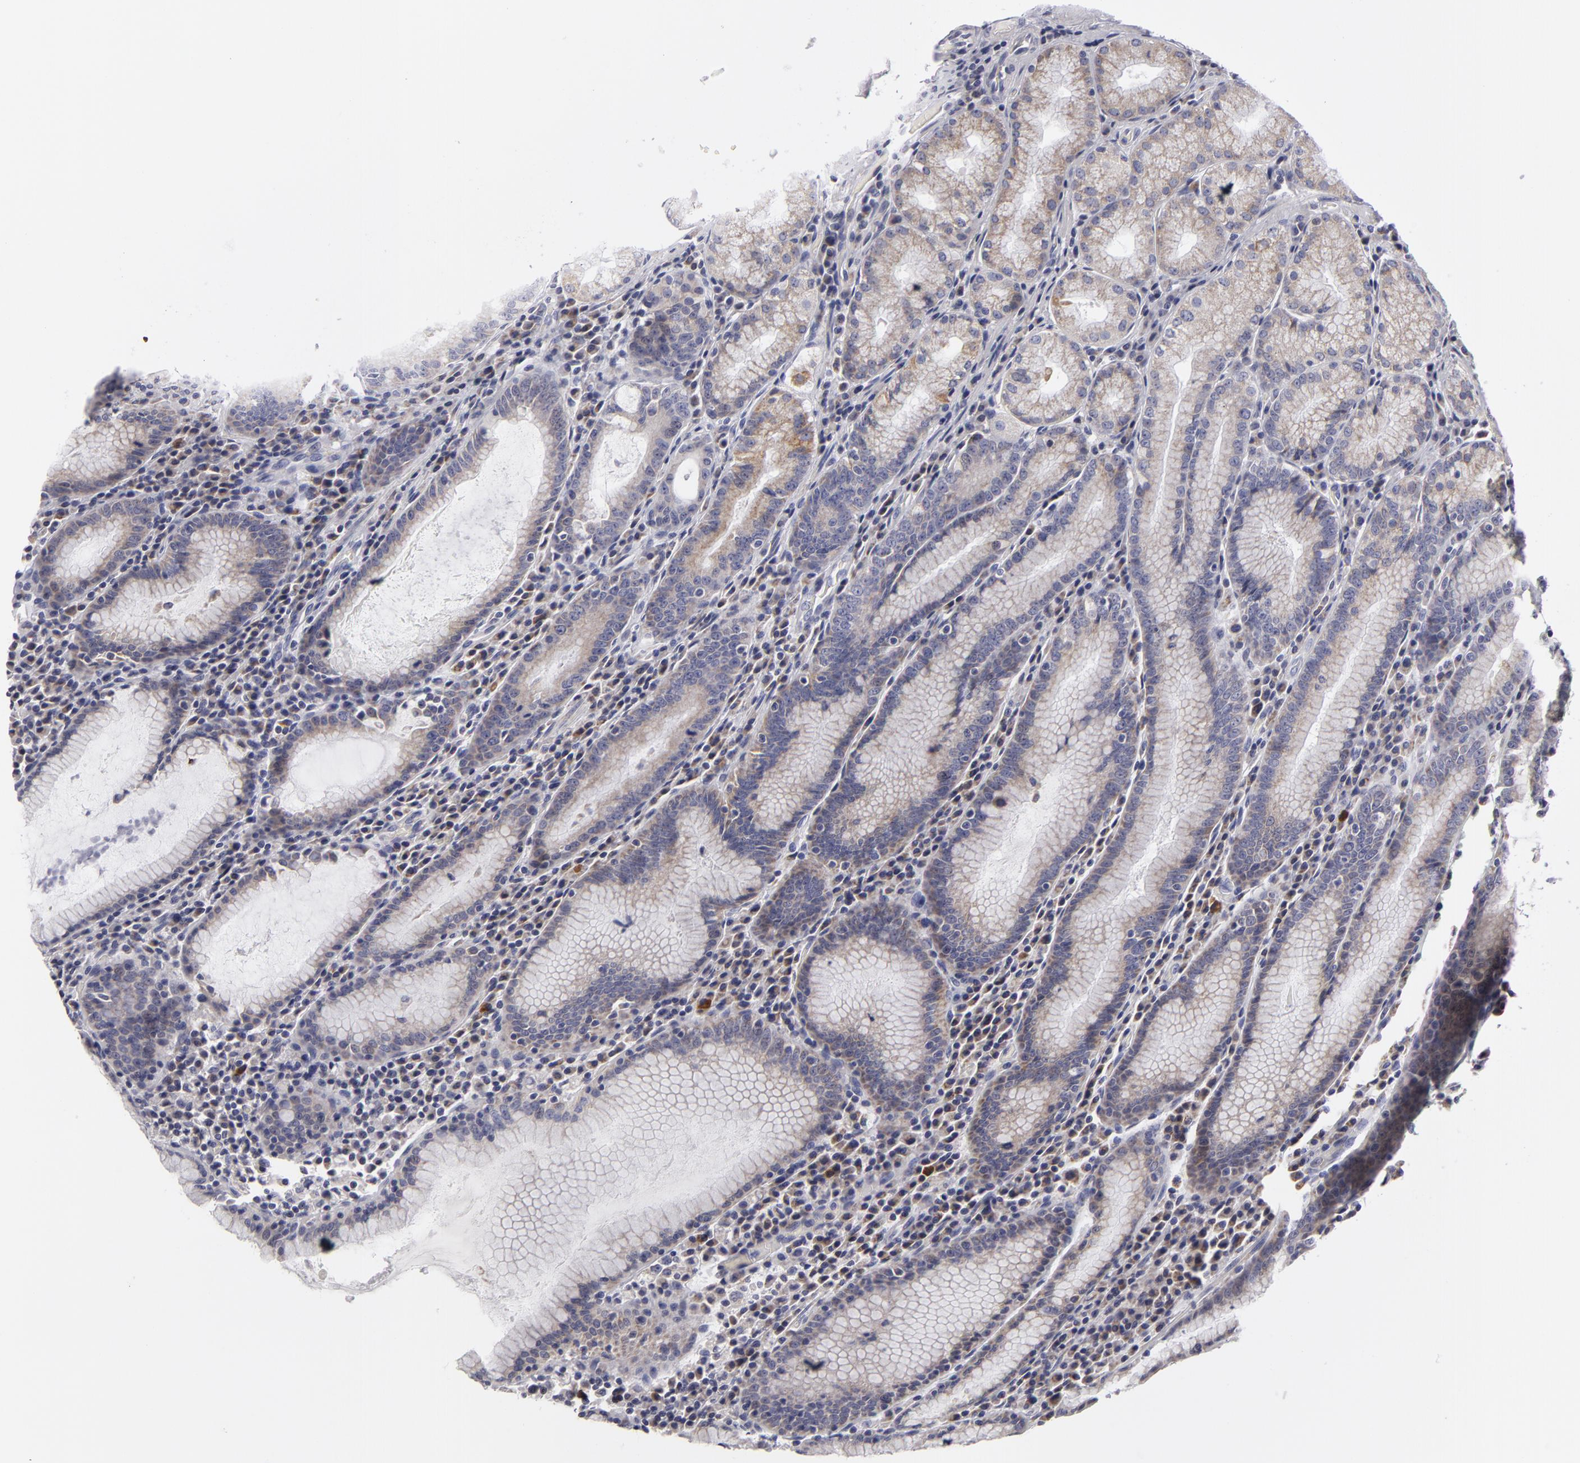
{"staining": {"intensity": "weak", "quantity": "25%-75%", "location": "cytoplasmic/membranous"}, "tissue": "stomach", "cell_type": "Glandular cells", "image_type": "normal", "snomed": [{"axis": "morphology", "description": "Normal tissue, NOS"}, {"axis": "topography", "description": "Stomach, lower"}], "caption": "A high-resolution image shows immunohistochemistry (IHC) staining of benign stomach, which demonstrates weak cytoplasmic/membranous positivity in approximately 25%-75% of glandular cells. (Stains: DAB in brown, nuclei in blue, Microscopy: brightfield microscopy at high magnification).", "gene": "ATP2B3", "patient": {"sex": "female", "age": 43}}